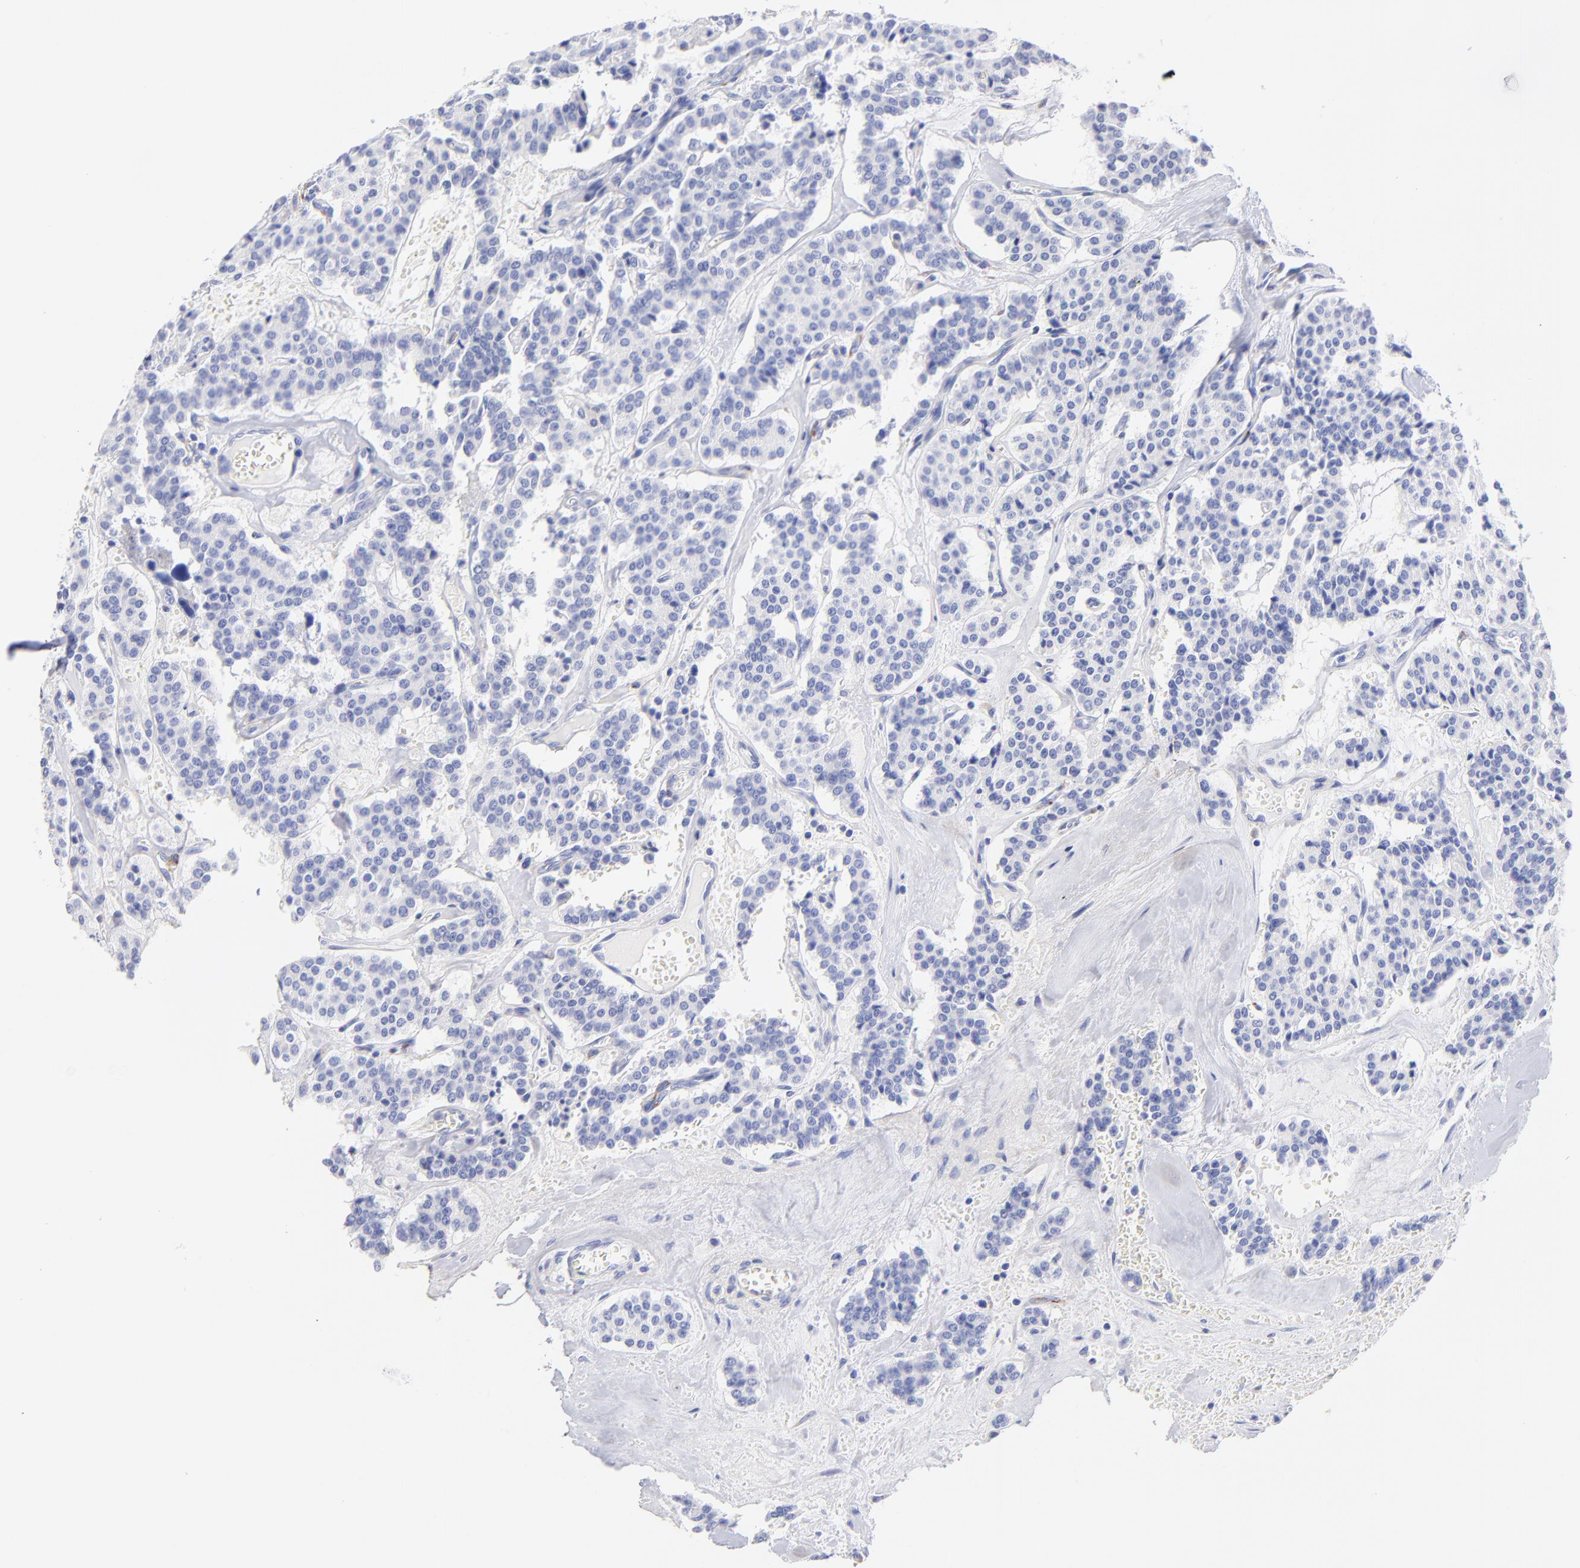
{"staining": {"intensity": "negative", "quantity": "none", "location": "none"}, "tissue": "carcinoid", "cell_type": "Tumor cells", "image_type": "cancer", "snomed": [{"axis": "morphology", "description": "Carcinoid, malignant, NOS"}, {"axis": "topography", "description": "Bronchus"}], "caption": "This is an immunohistochemistry (IHC) micrograph of human carcinoid. There is no positivity in tumor cells.", "gene": "C1QTNF6", "patient": {"sex": "male", "age": 55}}